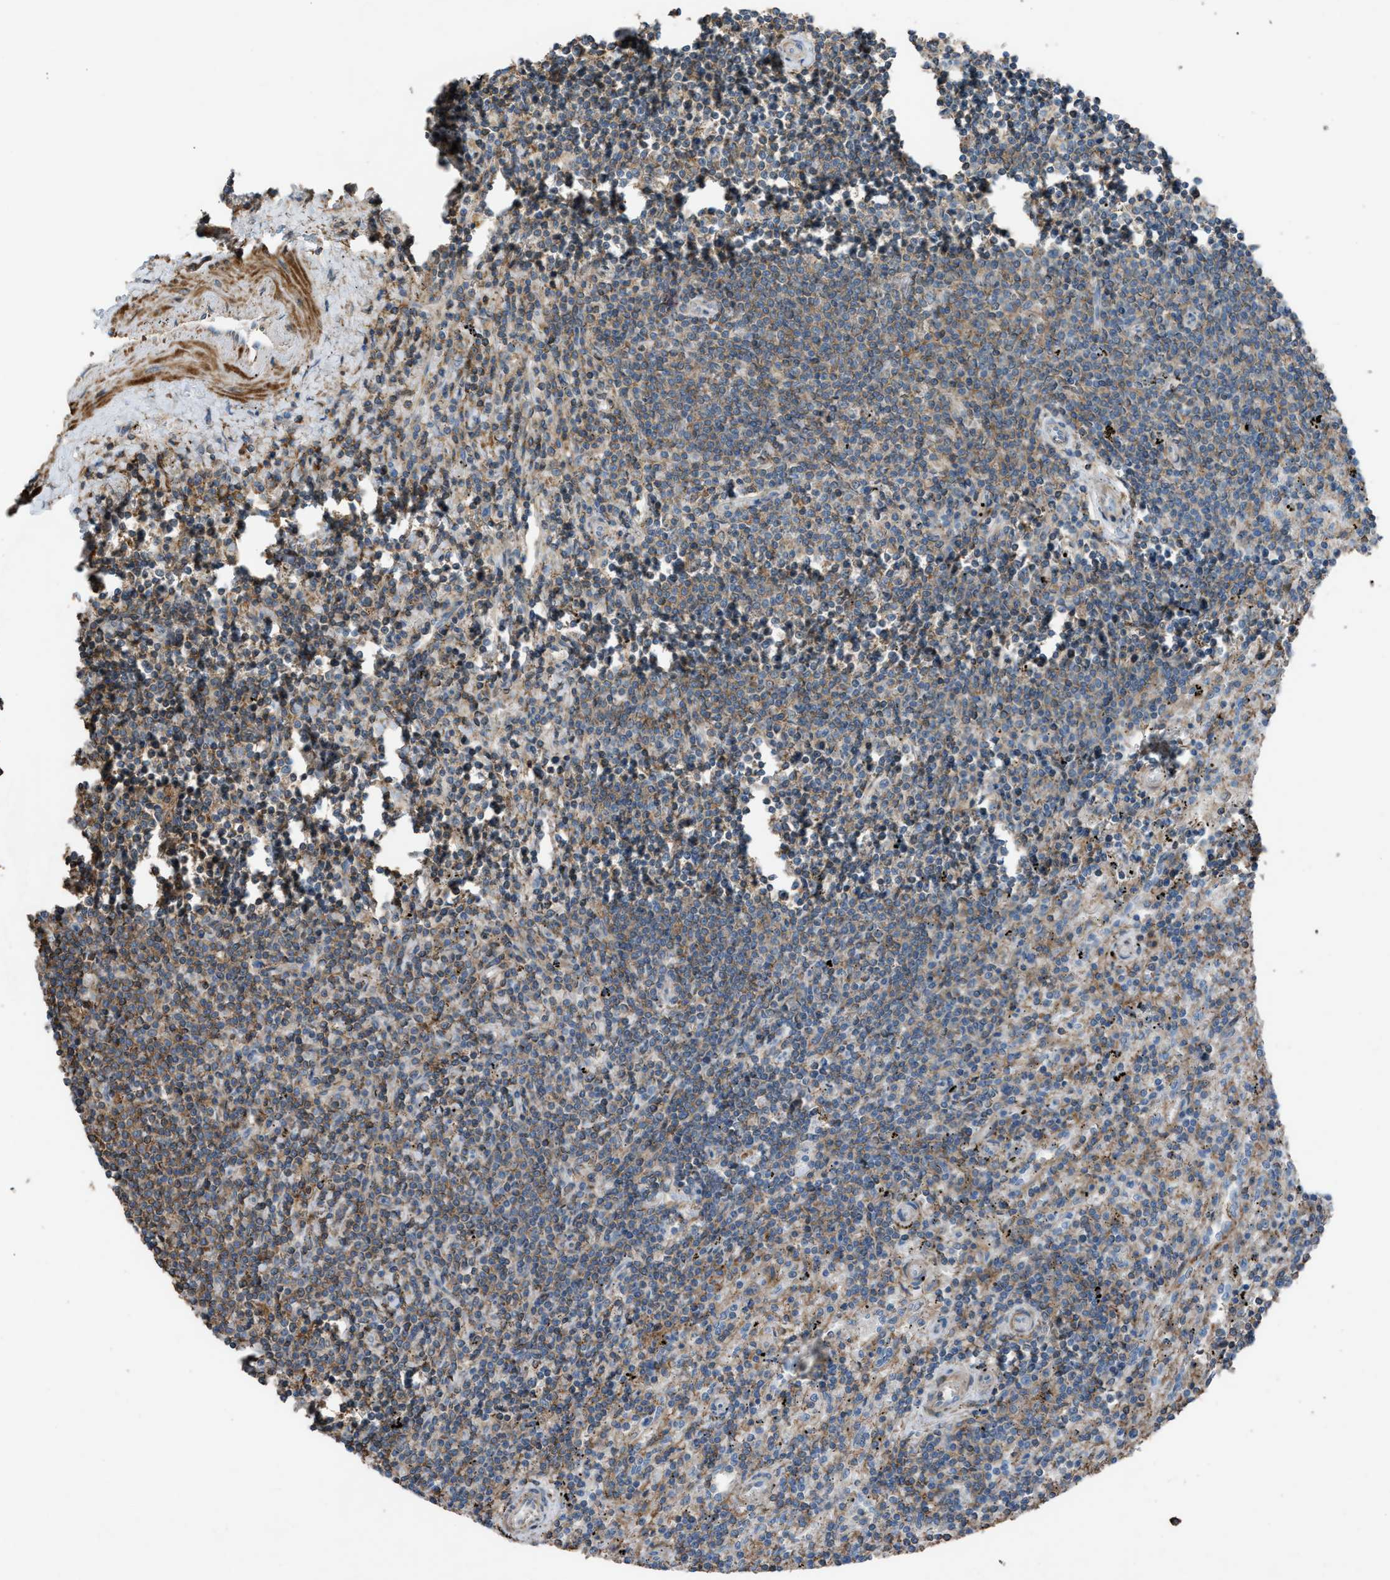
{"staining": {"intensity": "weak", "quantity": "25%-75%", "location": "cytoplasmic/membranous"}, "tissue": "lymphoma", "cell_type": "Tumor cells", "image_type": "cancer", "snomed": [{"axis": "morphology", "description": "Malignant lymphoma, non-Hodgkin's type, Low grade"}, {"axis": "topography", "description": "Spleen"}], "caption": "Immunohistochemical staining of low-grade malignant lymphoma, non-Hodgkin's type exhibits low levels of weak cytoplasmic/membranous protein expression in about 25%-75% of tumor cells. The staining was performed using DAB, with brown indicating positive protein expression. Nuclei are stained blue with hematoxylin.", "gene": "NCK2", "patient": {"sex": "male", "age": 76}}